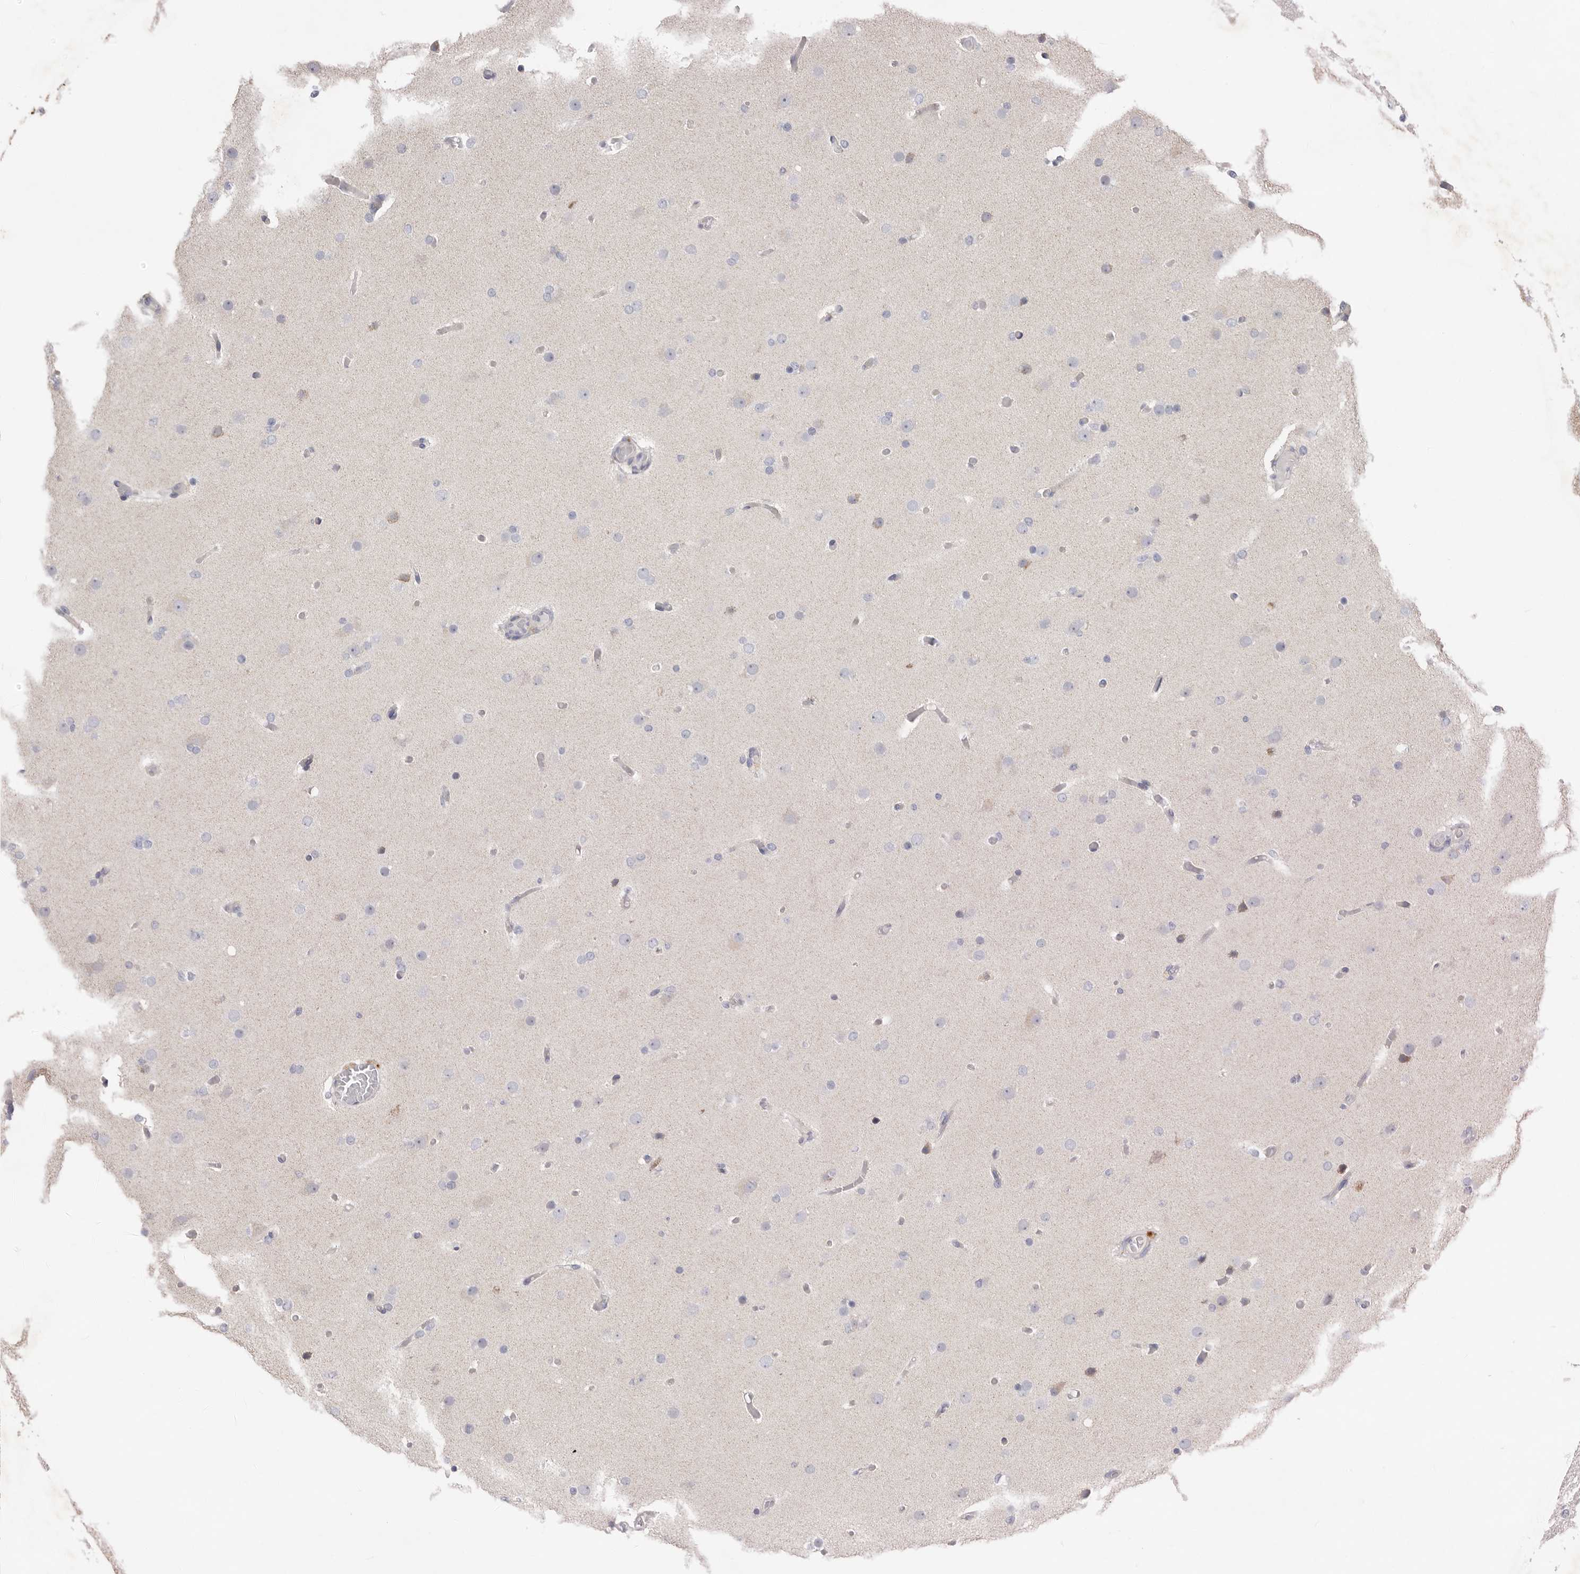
{"staining": {"intensity": "negative", "quantity": "none", "location": "none"}, "tissue": "glioma", "cell_type": "Tumor cells", "image_type": "cancer", "snomed": [{"axis": "morphology", "description": "Glioma, malignant, High grade"}, {"axis": "topography", "description": "Cerebral cortex"}], "caption": "The image shows no significant expression in tumor cells of malignant glioma (high-grade).", "gene": "USH1C", "patient": {"sex": "female", "age": 36}}